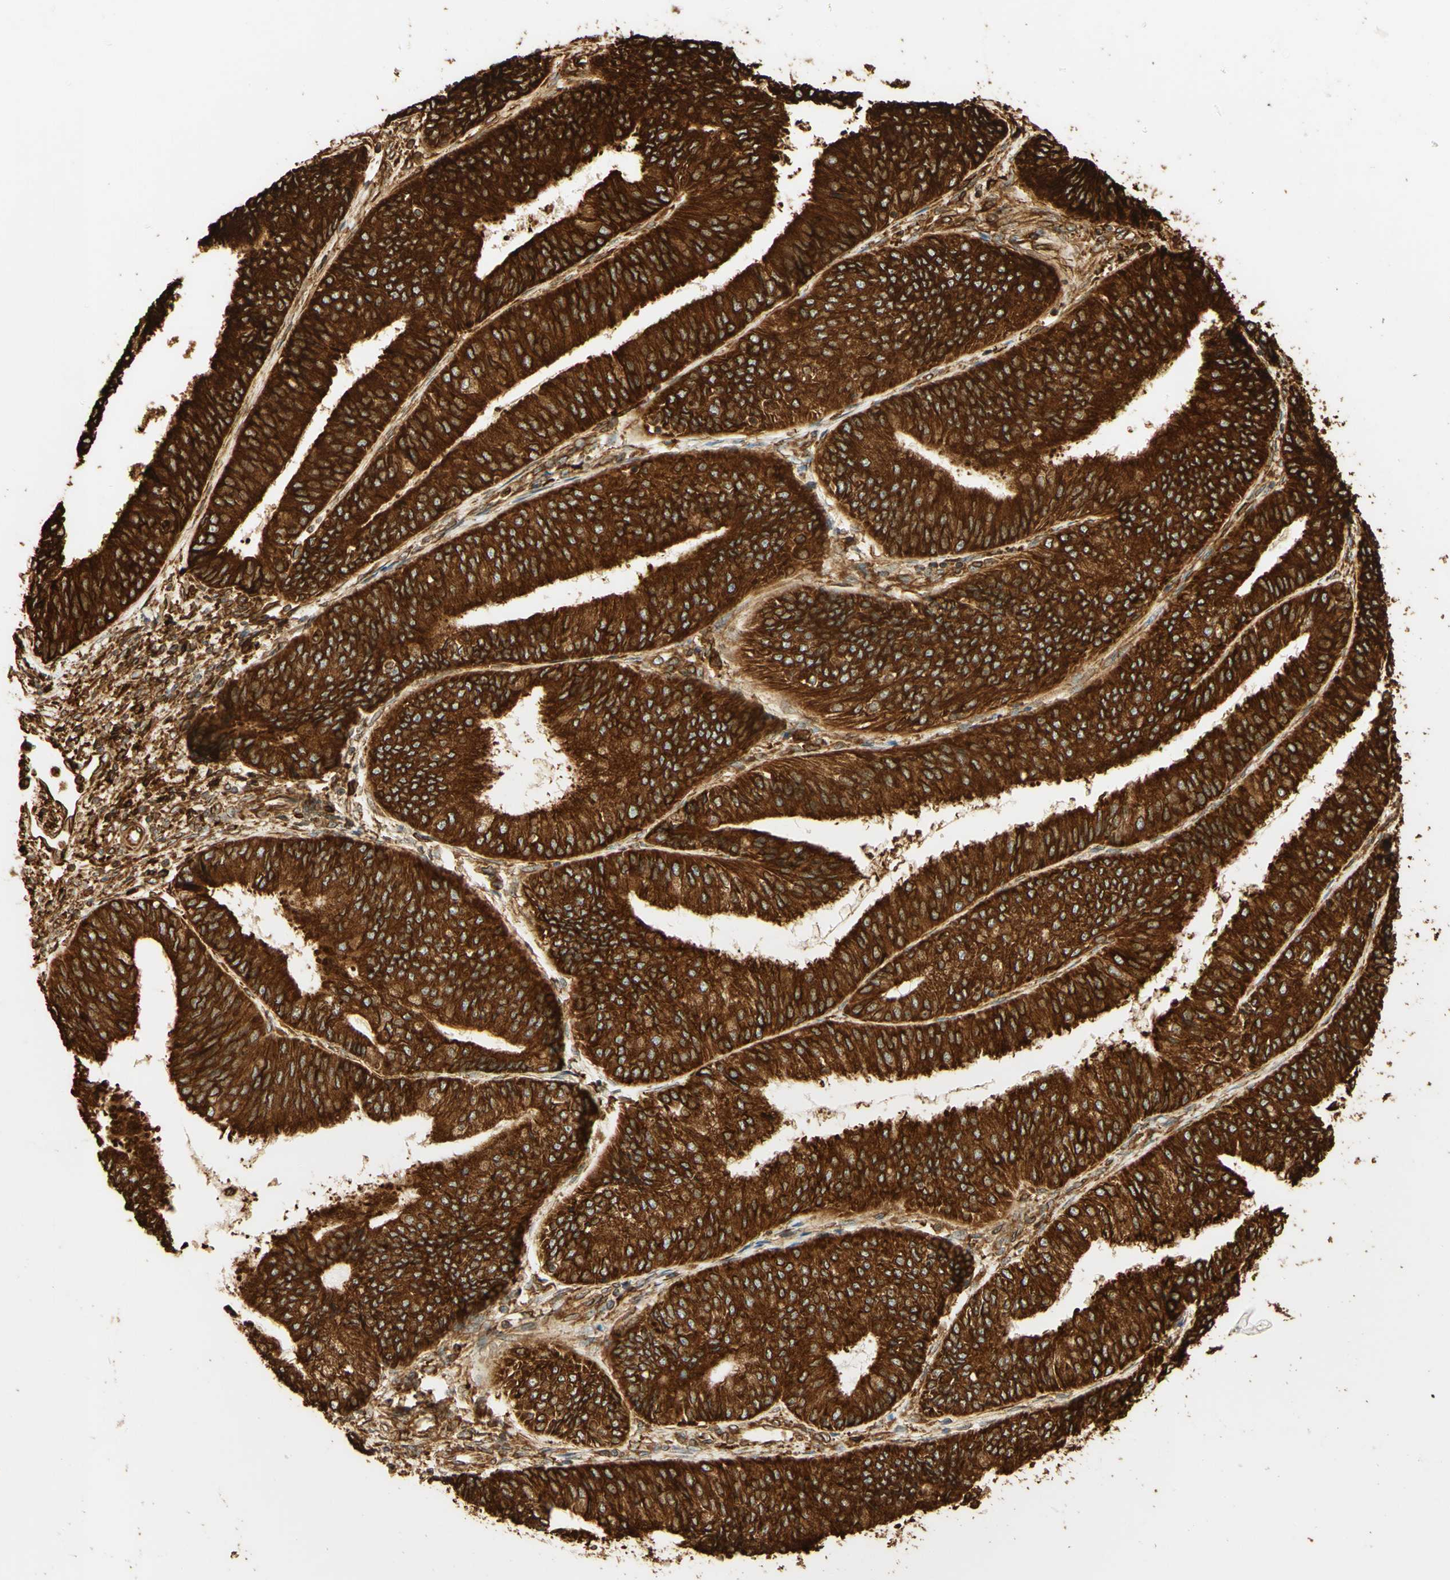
{"staining": {"intensity": "strong", "quantity": ">75%", "location": "cytoplasmic/membranous"}, "tissue": "endometrial cancer", "cell_type": "Tumor cells", "image_type": "cancer", "snomed": [{"axis": "morphology", "description": "Adenocarcinoma, NOS"}, {"axis": "topography", "description": "Endometrium"}], "caption": "Protein positivity by immunohistochemistry (IHC) displays strong cytoplasmic/membranous expression in about >75% of tumor cells in endometrial cancer (adenocarcinoma). The staining was performed using DAB (3,3'-diaminobenzidine), with brown indicating positive protein expression. Nuclei are stained blue with hematoxylin.", "gene": "CANX", "patient": {"sex": "female", "age": 58}}